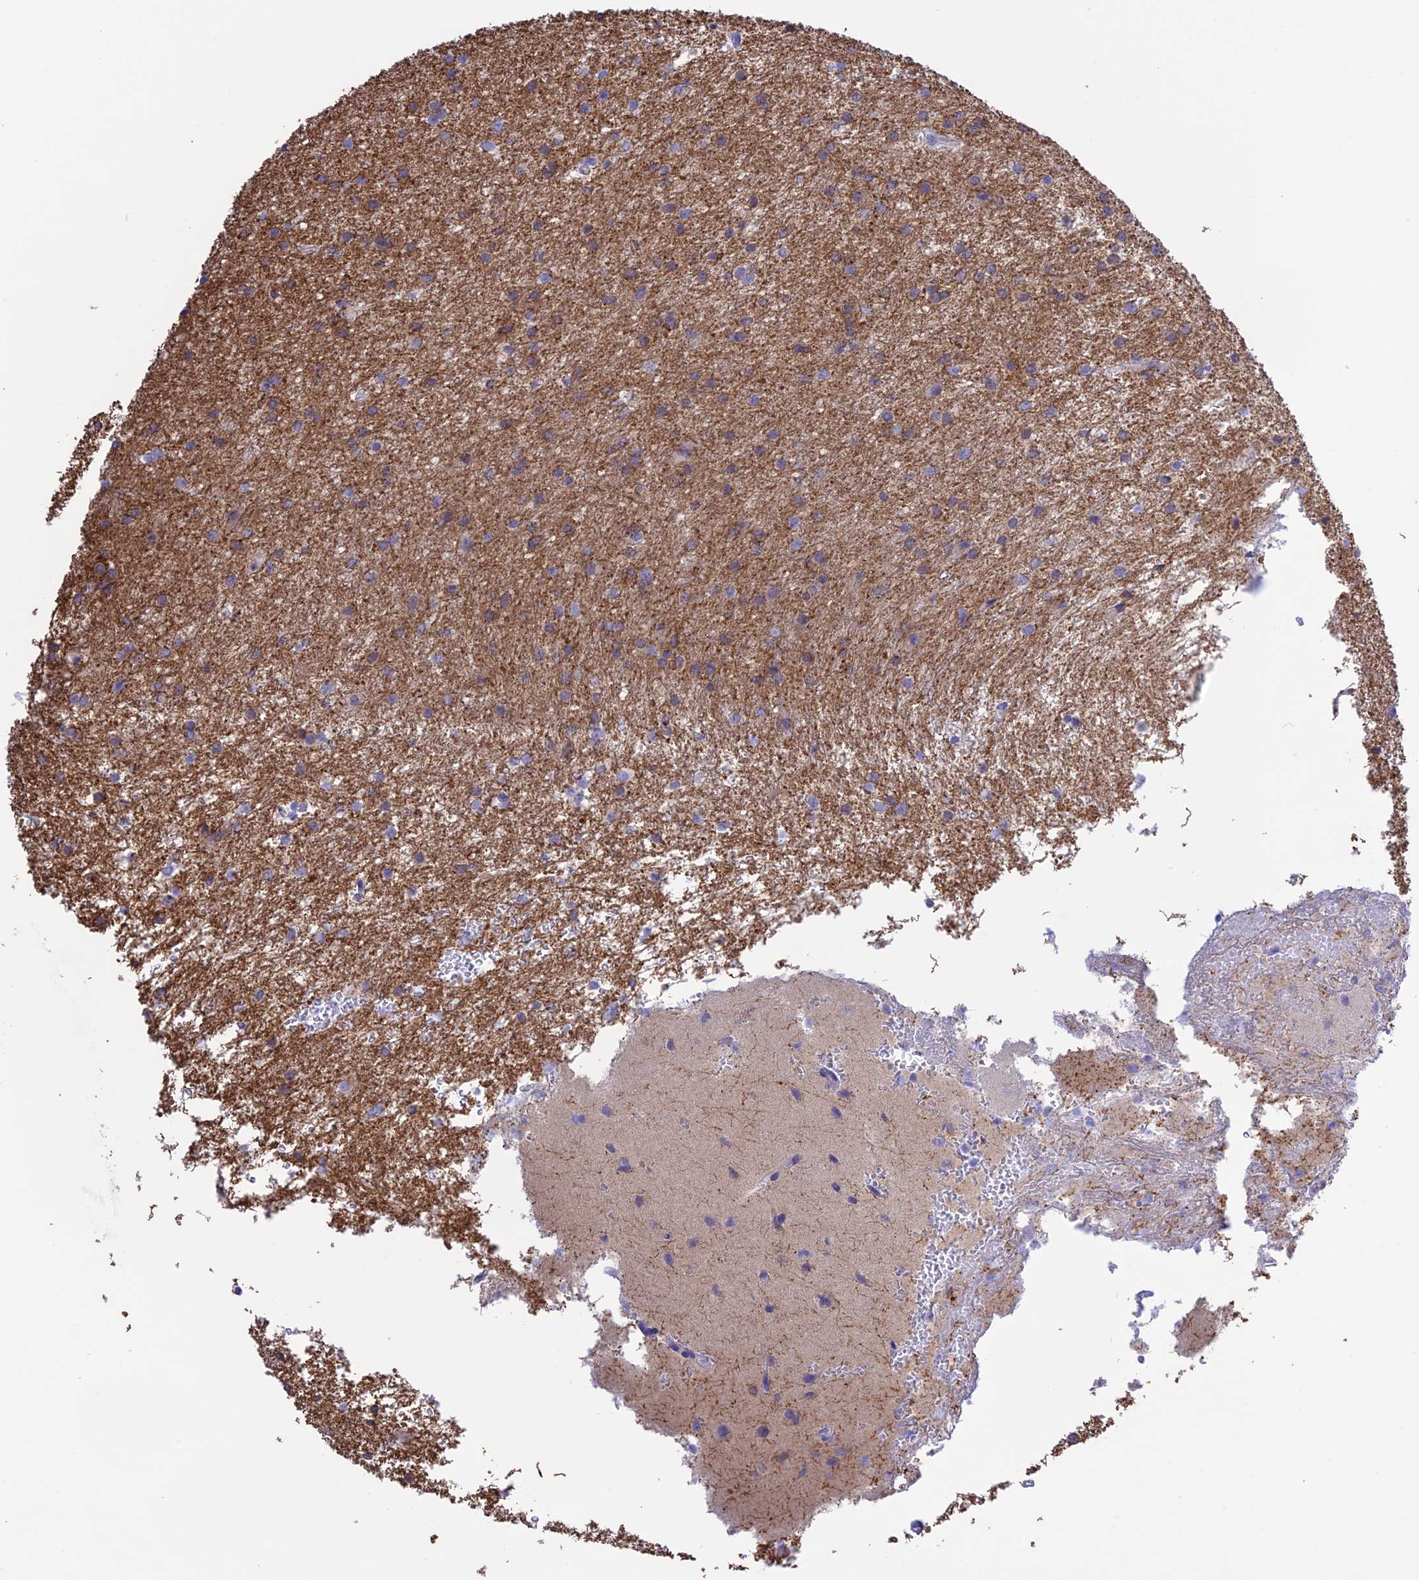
{"staining": {"intensity": "negative", "quantity": "none", "location": "none"}, "tissue": "glioma", "cell_type": "Tumor cells", "image_type": "cancer", "snomed": [{"axis": "morphology", "description": "Glioma, malignant, High grade"}, {"axis": "topography", "description": "Brain"}], "caption": "Tumor cells show no significant protein staining in high-grade glioma (malignant). (Brightfield microscopy of DAB IHC at high magnification).", "gene": "CHSY3", "patient": {"sex": "female", "age": 50}}